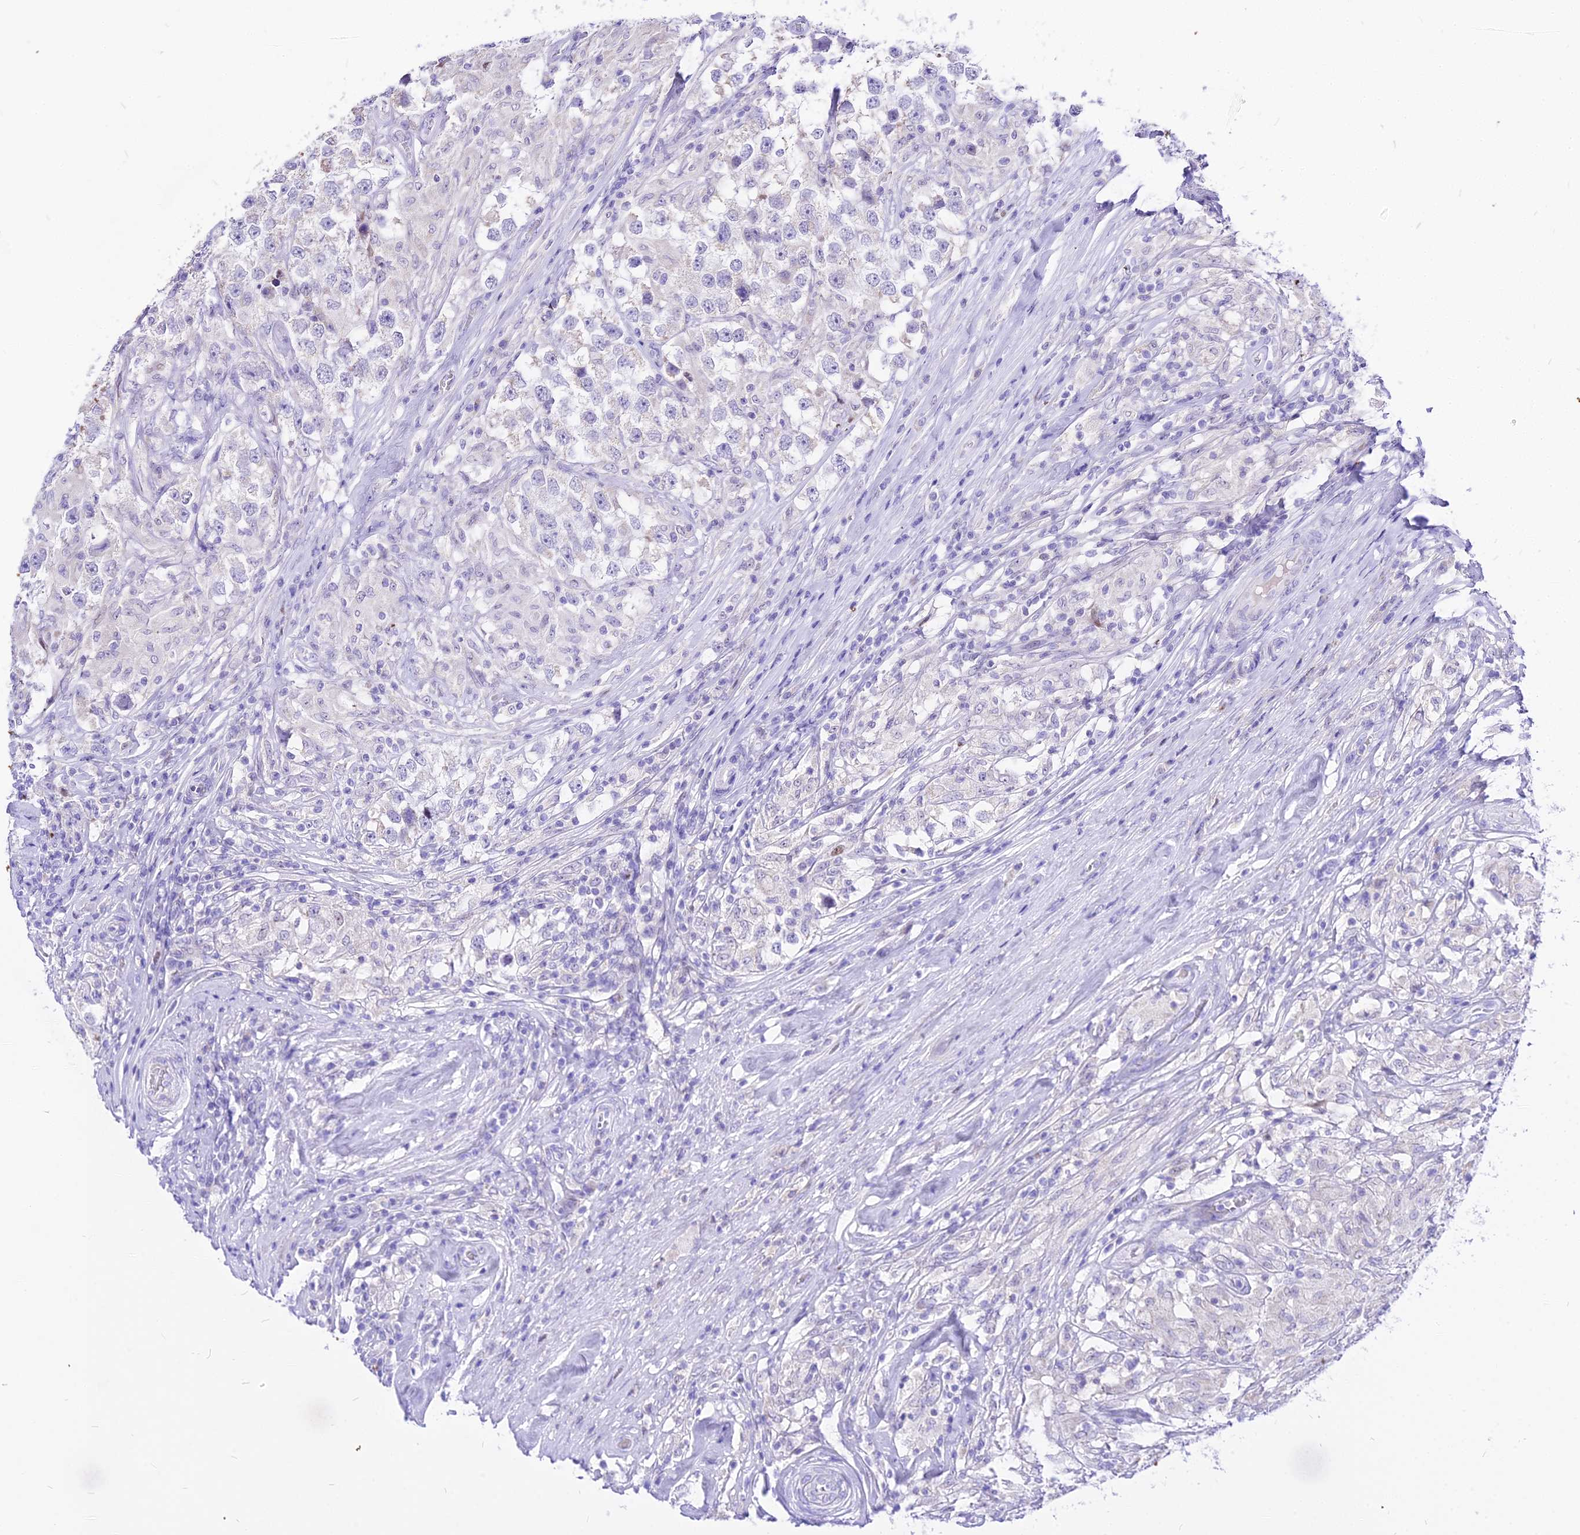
{"staining": {"intensity": "negative", "quantity": "none", "location": "none"}, "tissue": "testis cancer", "cell_type": "Tumor cells", "image_type": "cancer", "snomed": [{"axis": "morphology", "description": "Seminoma, NOS"}, {"axis": "topography", "description": "Testis"}], "caption": "The immunohistochemistry (IHC) photomicrograph has no significant staining in tumor cells of testis cancer (seminoma) tissue.", "gene": "CARD18", "patient": {"sex": "male", "age": 46}}